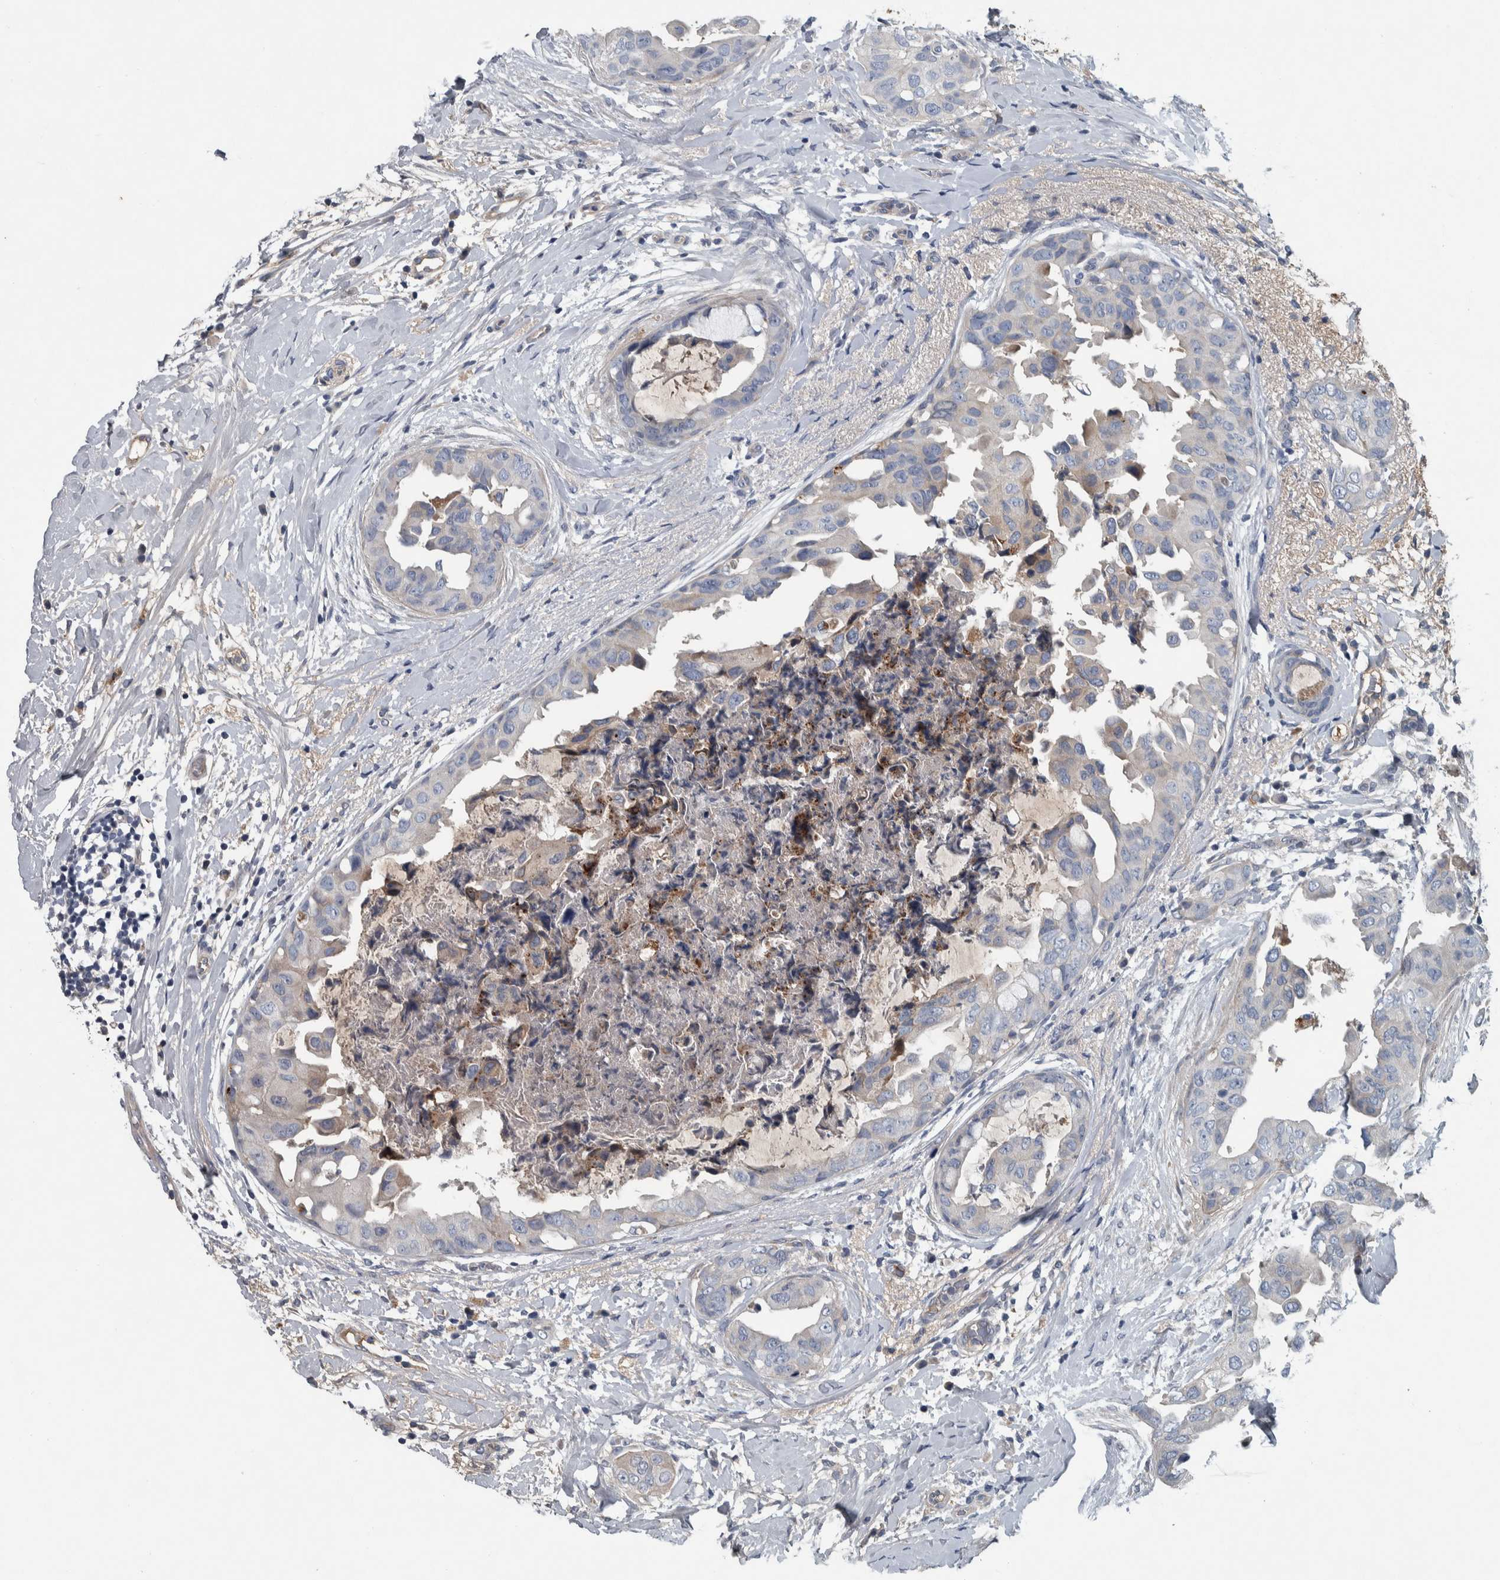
{"staining": {"intensity": "weak", "quantity": "<25%", "location": "cytoplasmic/membranous"}, "tissue": "breast cancer", "cell_type": "Tumor cells", "image_type": "cancer", "snomed": [{"axis": "morphology", "description": "Duct carcinoma"}, {"axis": "topography", "description": "Breast"}], "caption": "IHC image of neoplastic tissue: human breast cancer stained with DAB (3,3'-diaminobenzidine) shows no significant protein expression in tumor cells. (DAB (3,3'-diaminobenzidine) immunohistochemistry (IHC) visualized using brightfield microscopy, high magnification).", "gene": "SERPINC1", "patient": {"sex": "female", "age": 40}}